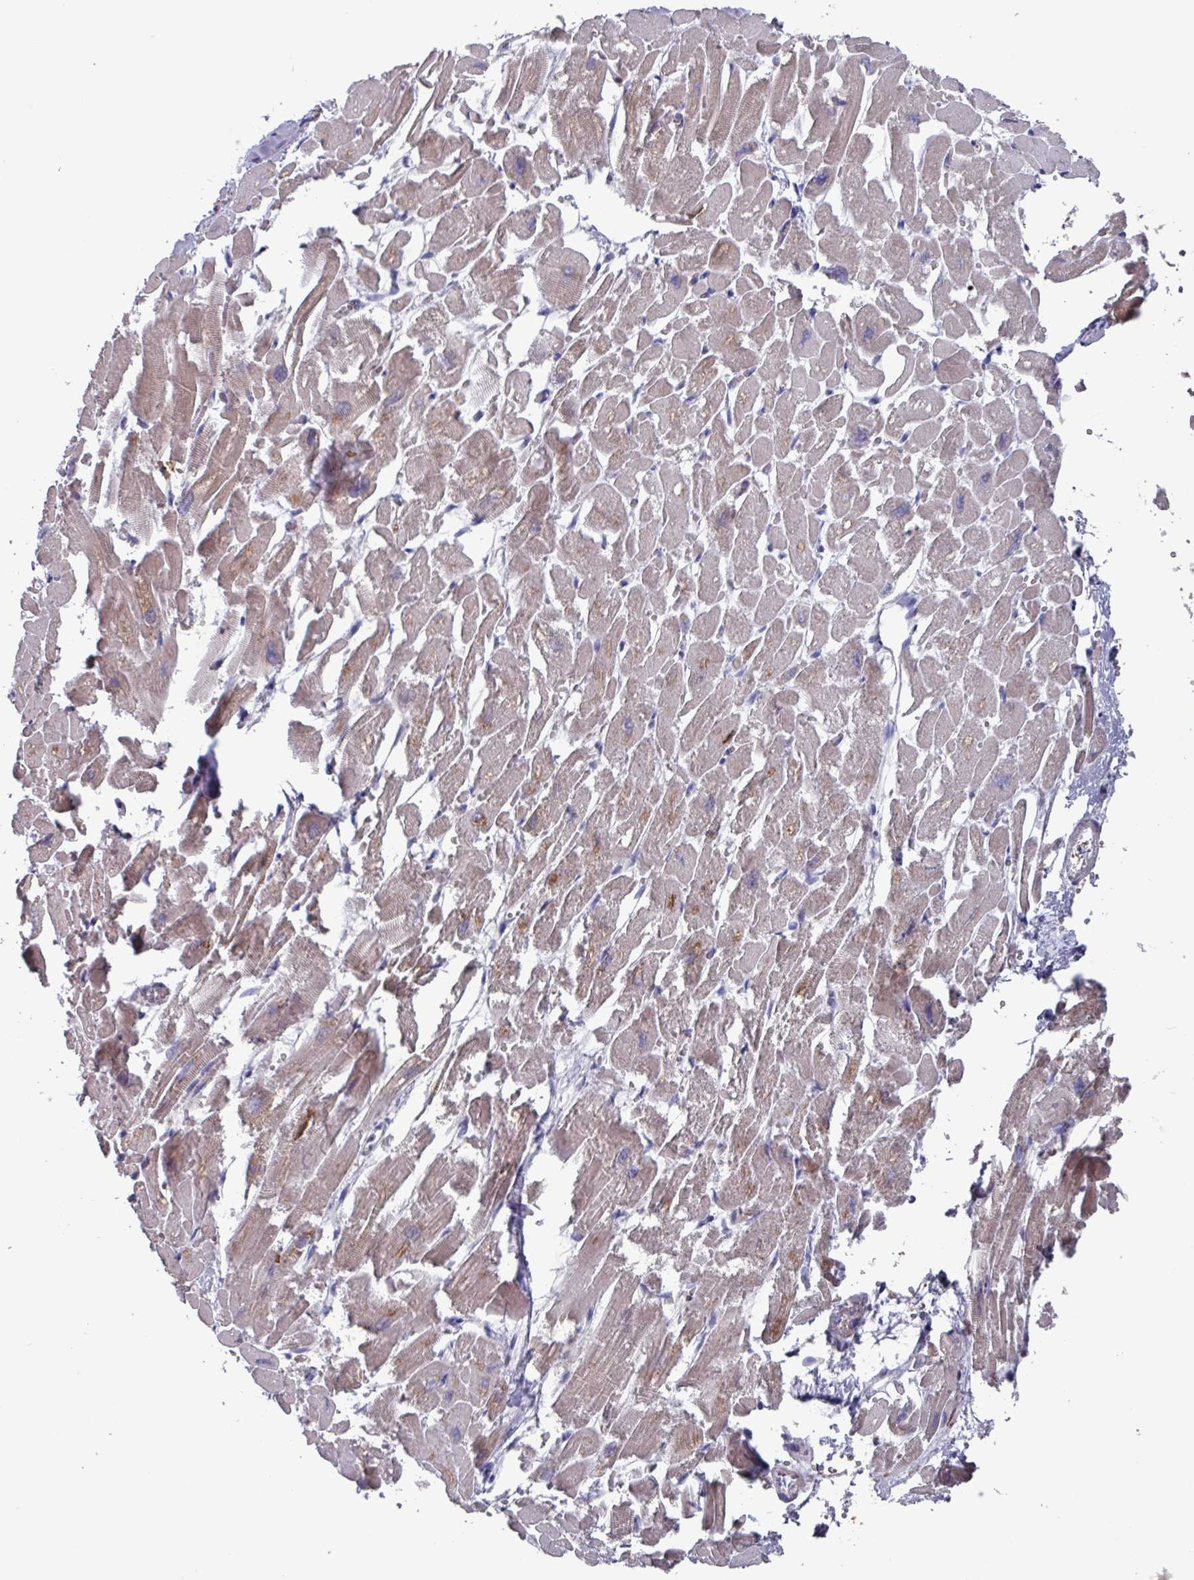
{"staining": {"intensity": "moderate", "quantity": "25%-75%", "location": "cytoplasmic/membranous"}, "tissue": "heart muscle", "cell_type": "Cardiomyocytes", "image_type": "normal", "snomed": [{"axis": "morphology", "description": "Normal tissue, NOS"}, {"axis": "topography", "description": "Heart"}], "caption": "Immunohistochemical staining of normal human heart muscle reveals 25%-75% levels of moderate cytoplasmic/membranous protein staining in approximately 25%-75% of cardiomyocytes.", "gene": "UQCC2", "patient": {"sex": "male", "age": 54}}